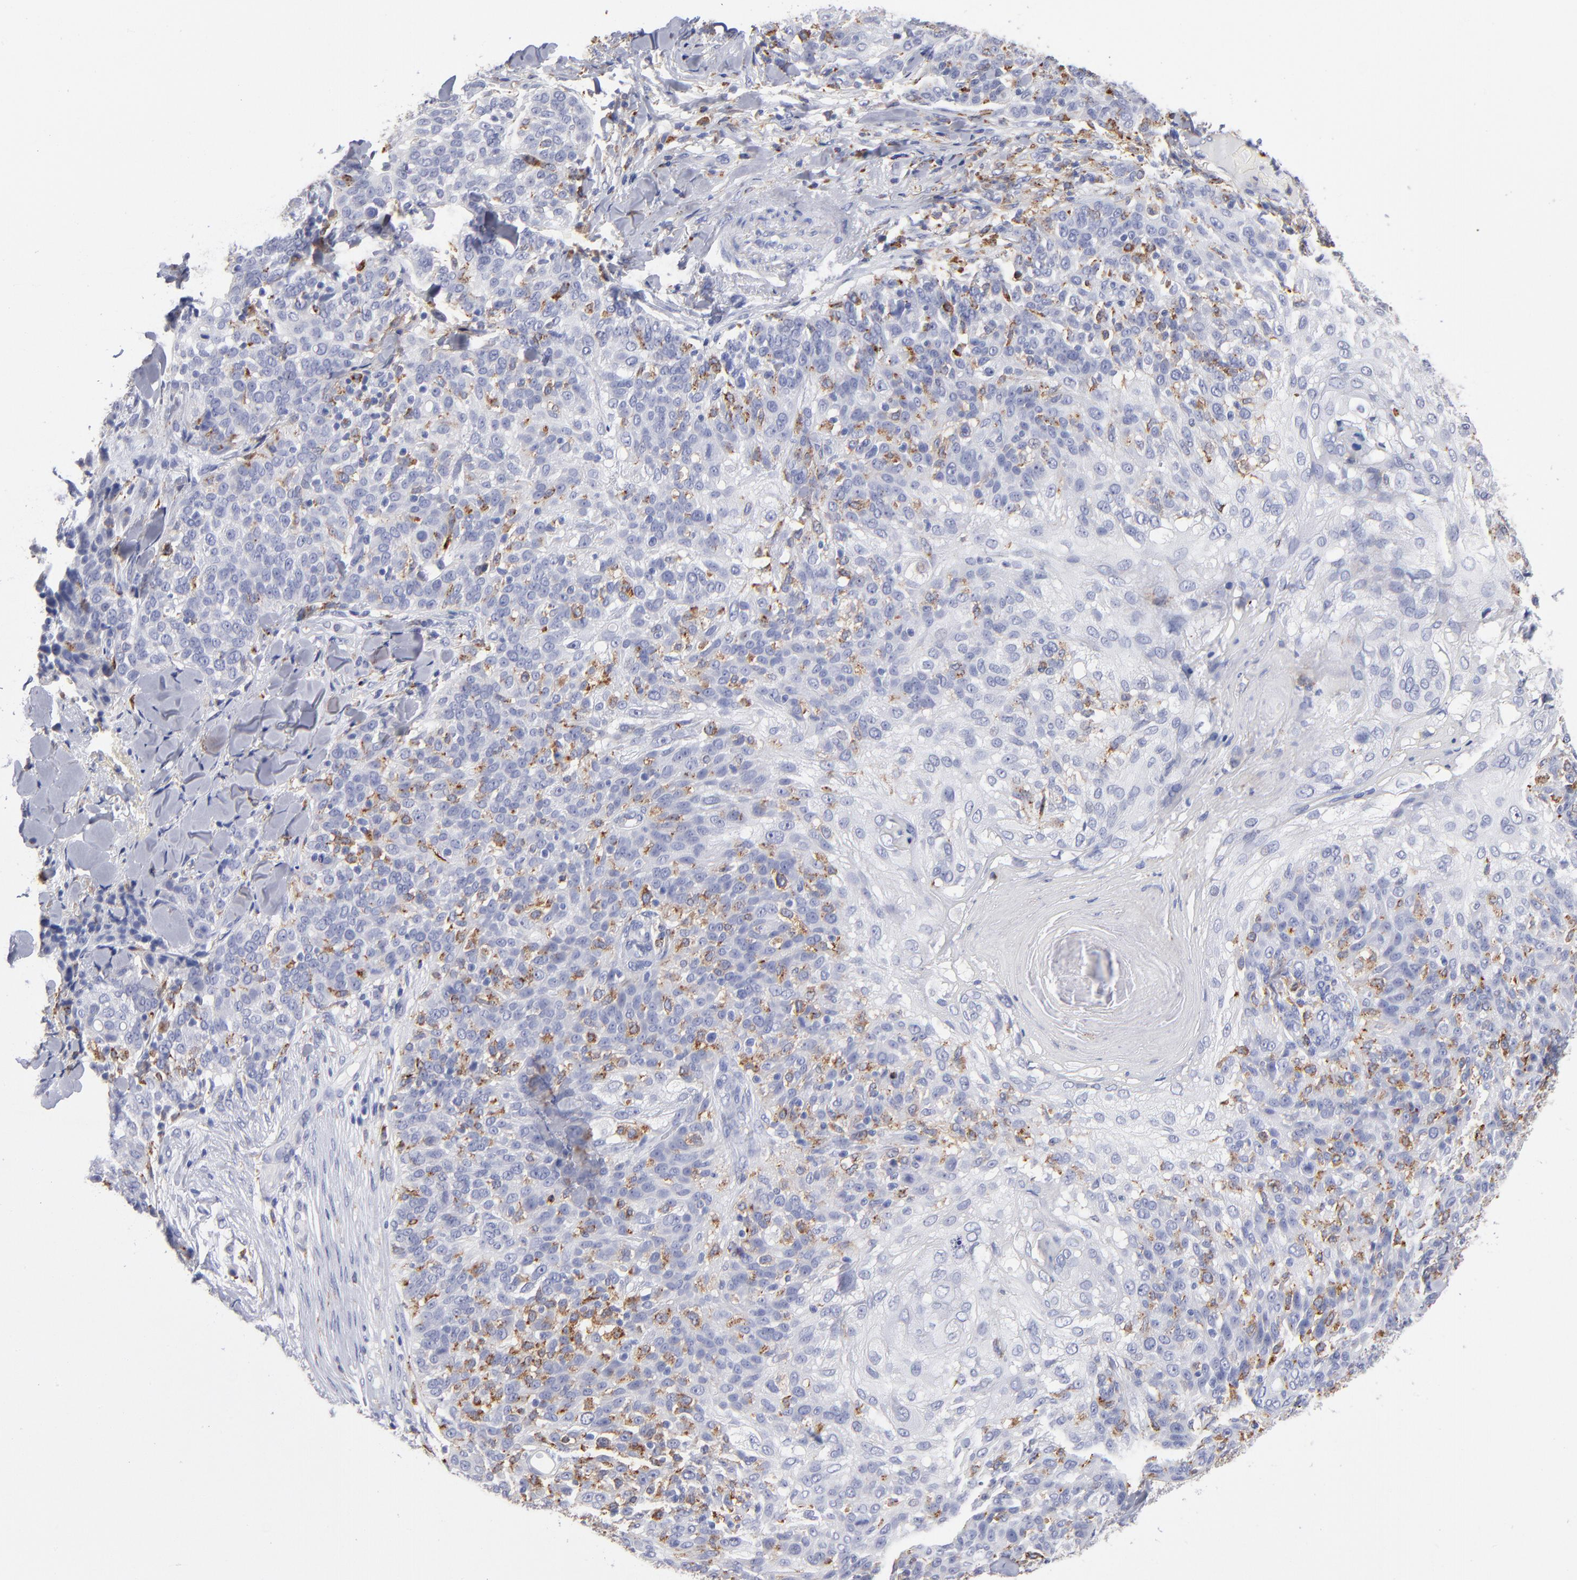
{"staining": {"intensity": "negative", "quantity": "none", "location": "none"}, "tissue": "skin cancer", "cell_type": "Tumor cells", "image_type": "cancer", "snomed": [{"axis": "morphology", "description": "Normal tissue, NOS"}, {"axis": "morphology", "description": "Squamous cell carcinoma, NOS"}, {"axis": "topography", "description": "Skin"}], "caption": "The IHC histopathology image has no significant staining in tumor cells of skin squamous cell carcinoma tissue. Brightfield microscopy of immunohistochemistry stained with DAB (brown) and hematoxylin (blue), captured at high magnification.", "gene": "CD180", "patient": {"sex": "female", "age": 83}}